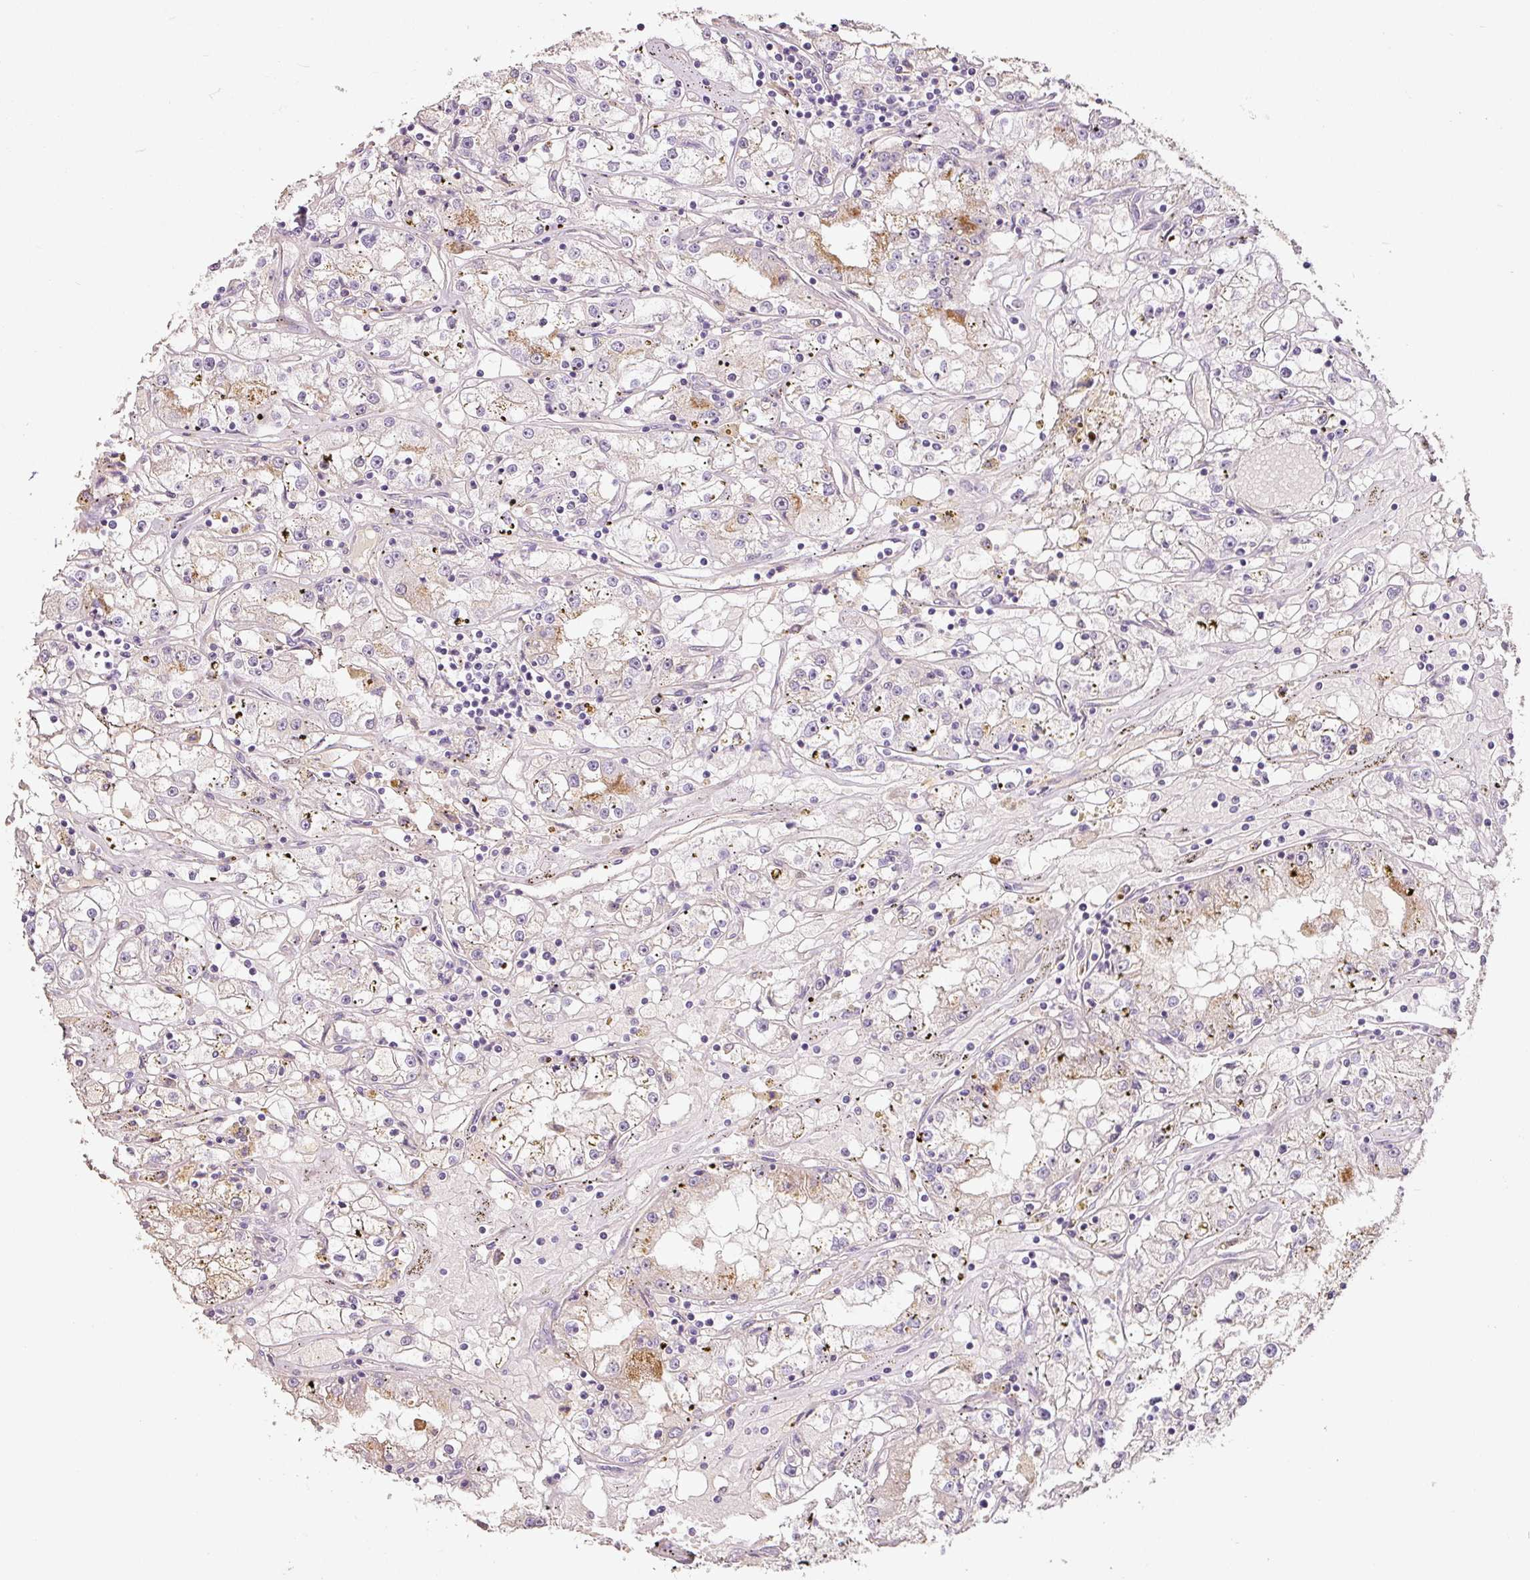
{"staining": {"intensity": "moderate", "quantity": "<25%", "location": "cytoplasmic/membranous"}, "tissue": "renal cancer", "cell_type": "Tumor cells", "image_type": "cancer", "snomed": [{"axis": "morphology", "description": "Adenocarcinoma, NOS"}, {"axis": "topography", "description": "Kidney"}], "caption": "Immunohistochemistry (DAB (3,3'-diaminobenzidine)) staining of renal cancer (adenocarcinoma) exhibits moderate cytoplasmic/membranous protein staining in about <25% of tumor cells. The staining is performed using DAB (3,3'-diaminobenzidine) brown chromogen to label protein expression. The nuclei are counter-stained blue using hematoxylin.", "gene": "TMEM37", "patient": {"sex": "male", "age": 56}}